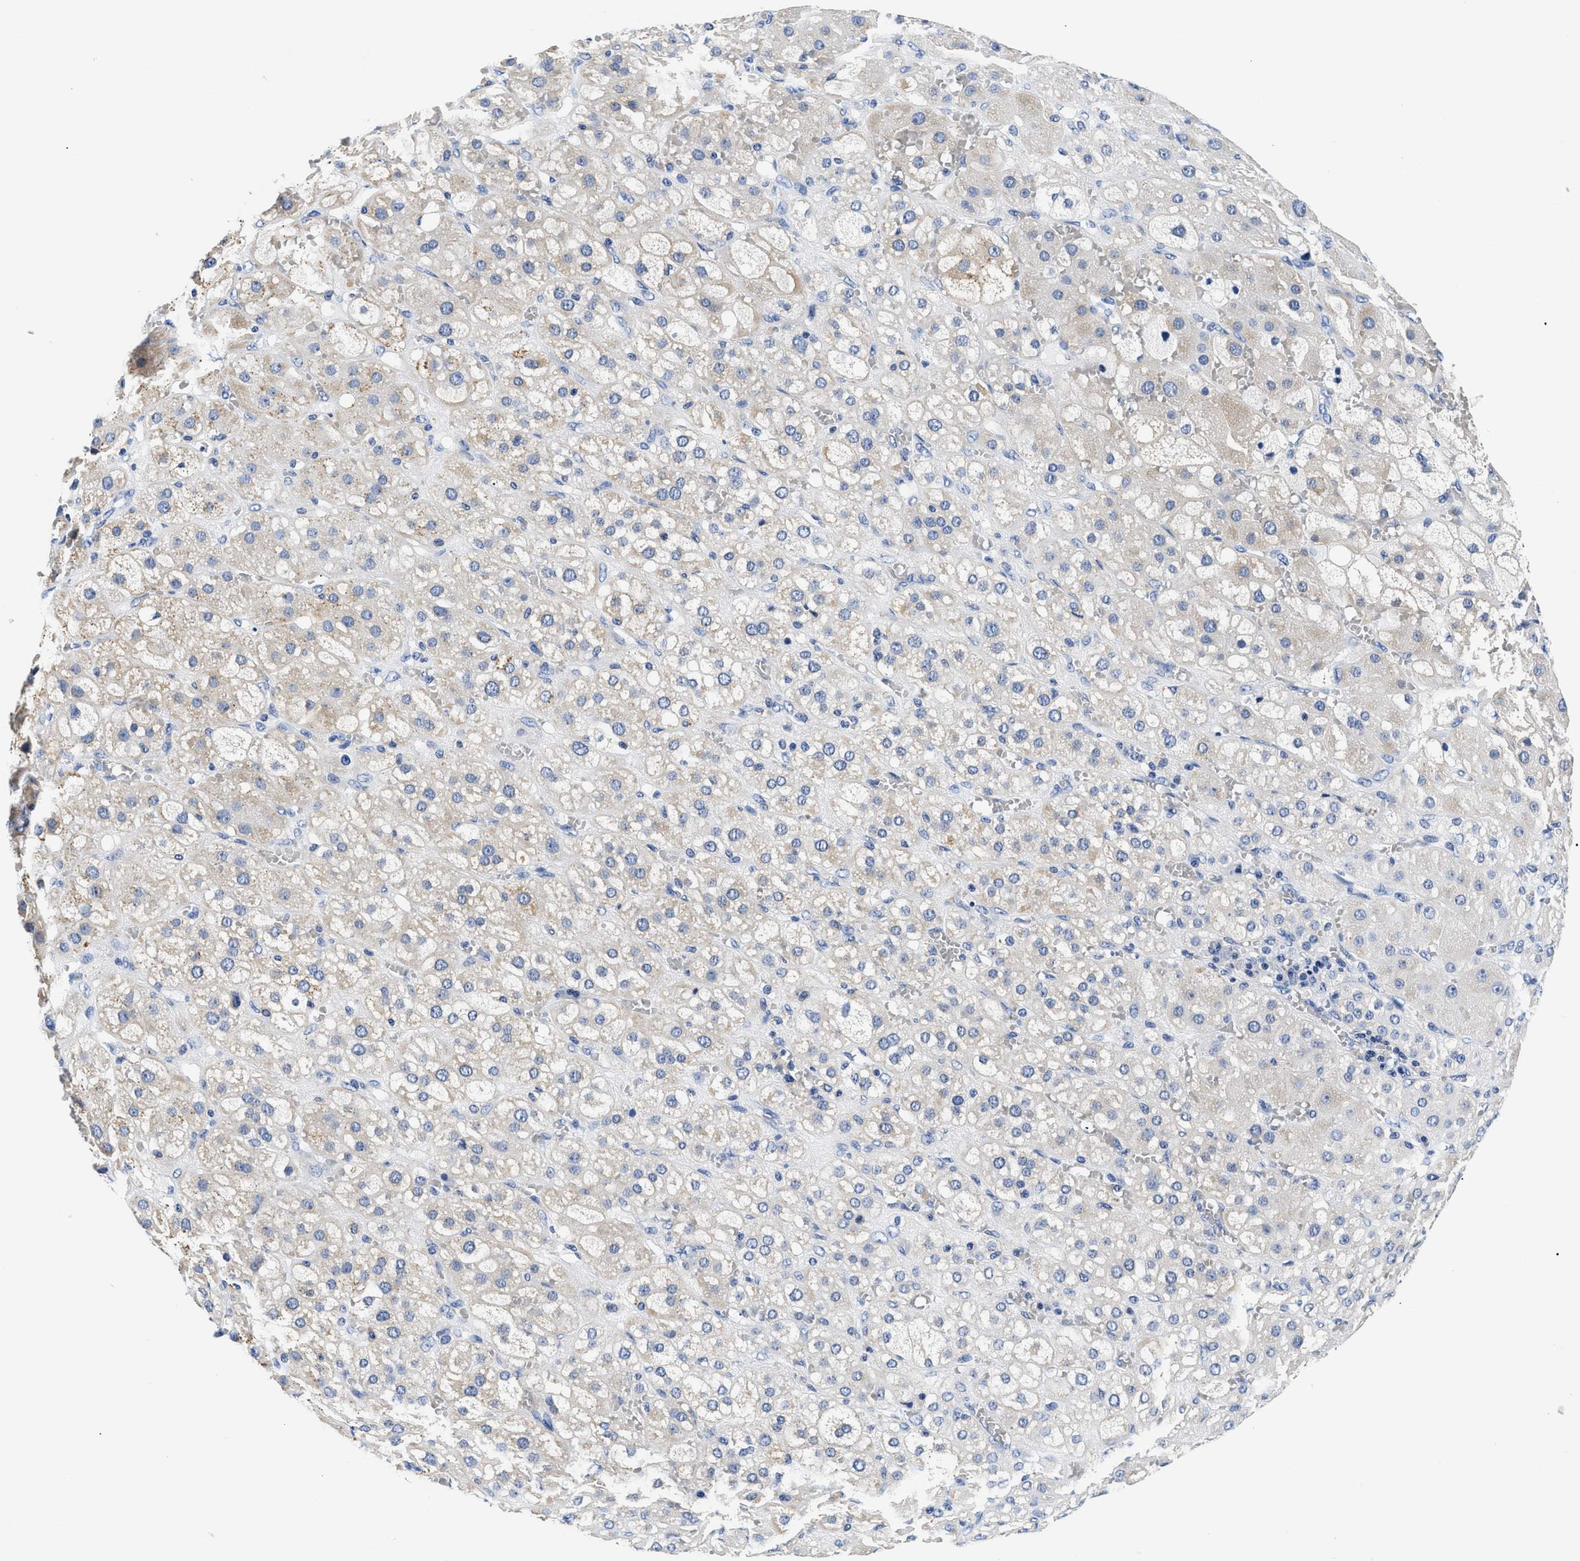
{"staining": {"intensity": "moderate", "quantity": "25%-75%", "location": "cytoplasmic/membranous"}, "tissue": "adrenal gland", "cell_type": "Glandular cells", "image_type": "normal", "snomed": [{"axis": "morphology", "description": "Normal tissue, NOS"}, {"axis": "topography", "description": "Adrenal gland"}], "caption": "Adrenal gland stained for a protein (brown) shows moderate cytoplasmic/membranous positive staining in about 25%-75% of glandular cells.", "gene": "MEA1", "patient": {"sex": "female", "age": 47}}